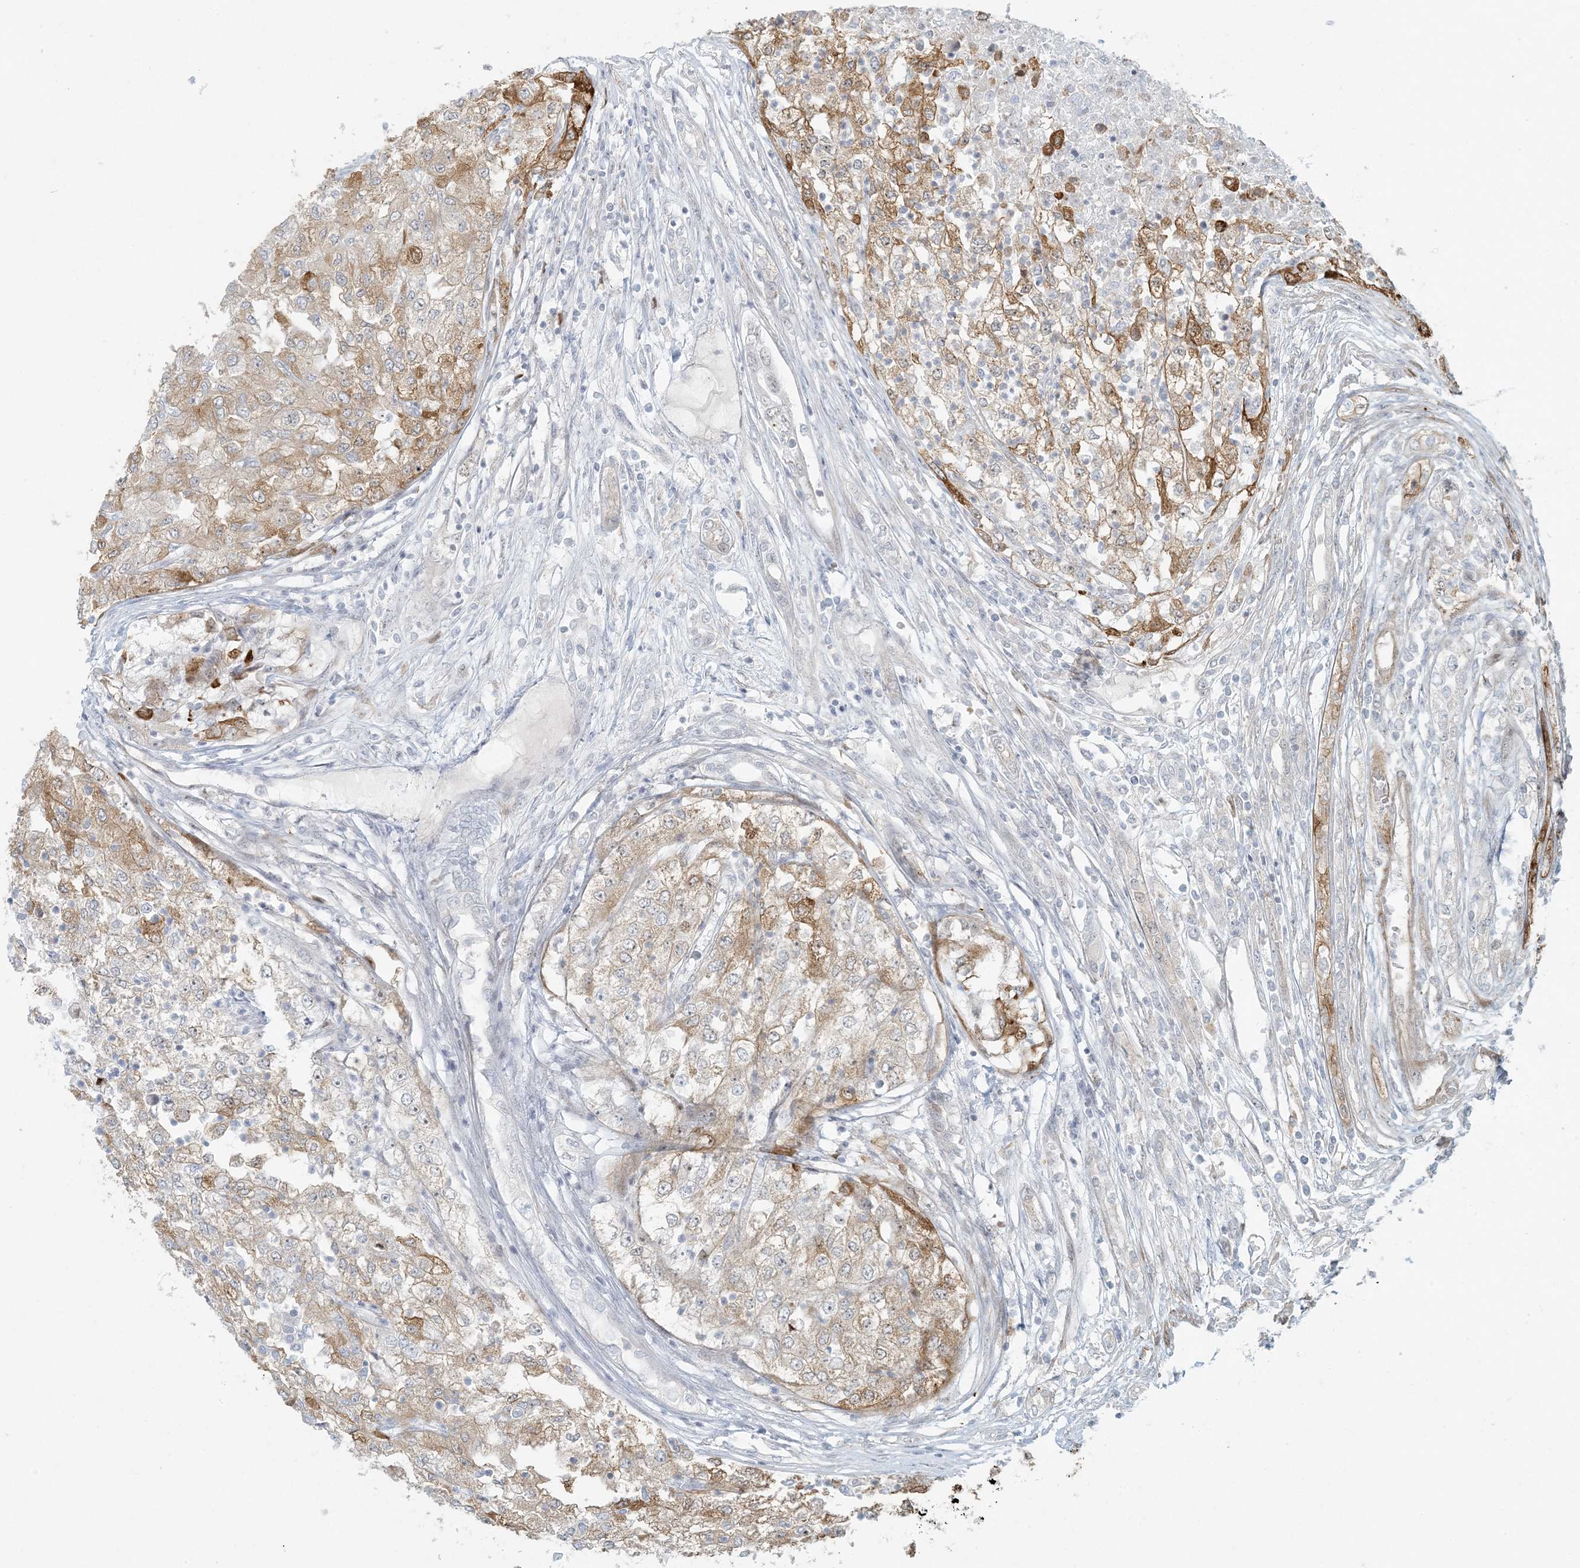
{"staining": {"intensity": "moderate", "quantity": "25%-75%", "location": "cytoplasmic/membranous"}, "tissue": "renal cancer", "cell_type": "Tumor cells", "image_type": "cancer", "snomed": [{"axis": "morphology", "description": "Adenocarcinoma, NOS"}, {"axis": "topography", "description": "Kidney"}], "caption": "Approximately 25%-75% of tumor cells in human renal cancer reveal moderate cytoplasmic/membranous protein expression as visualized by brown immunohistochemical staining.", "gene": "BCORL1", "patient": {"sex": "female", "age": 54}}